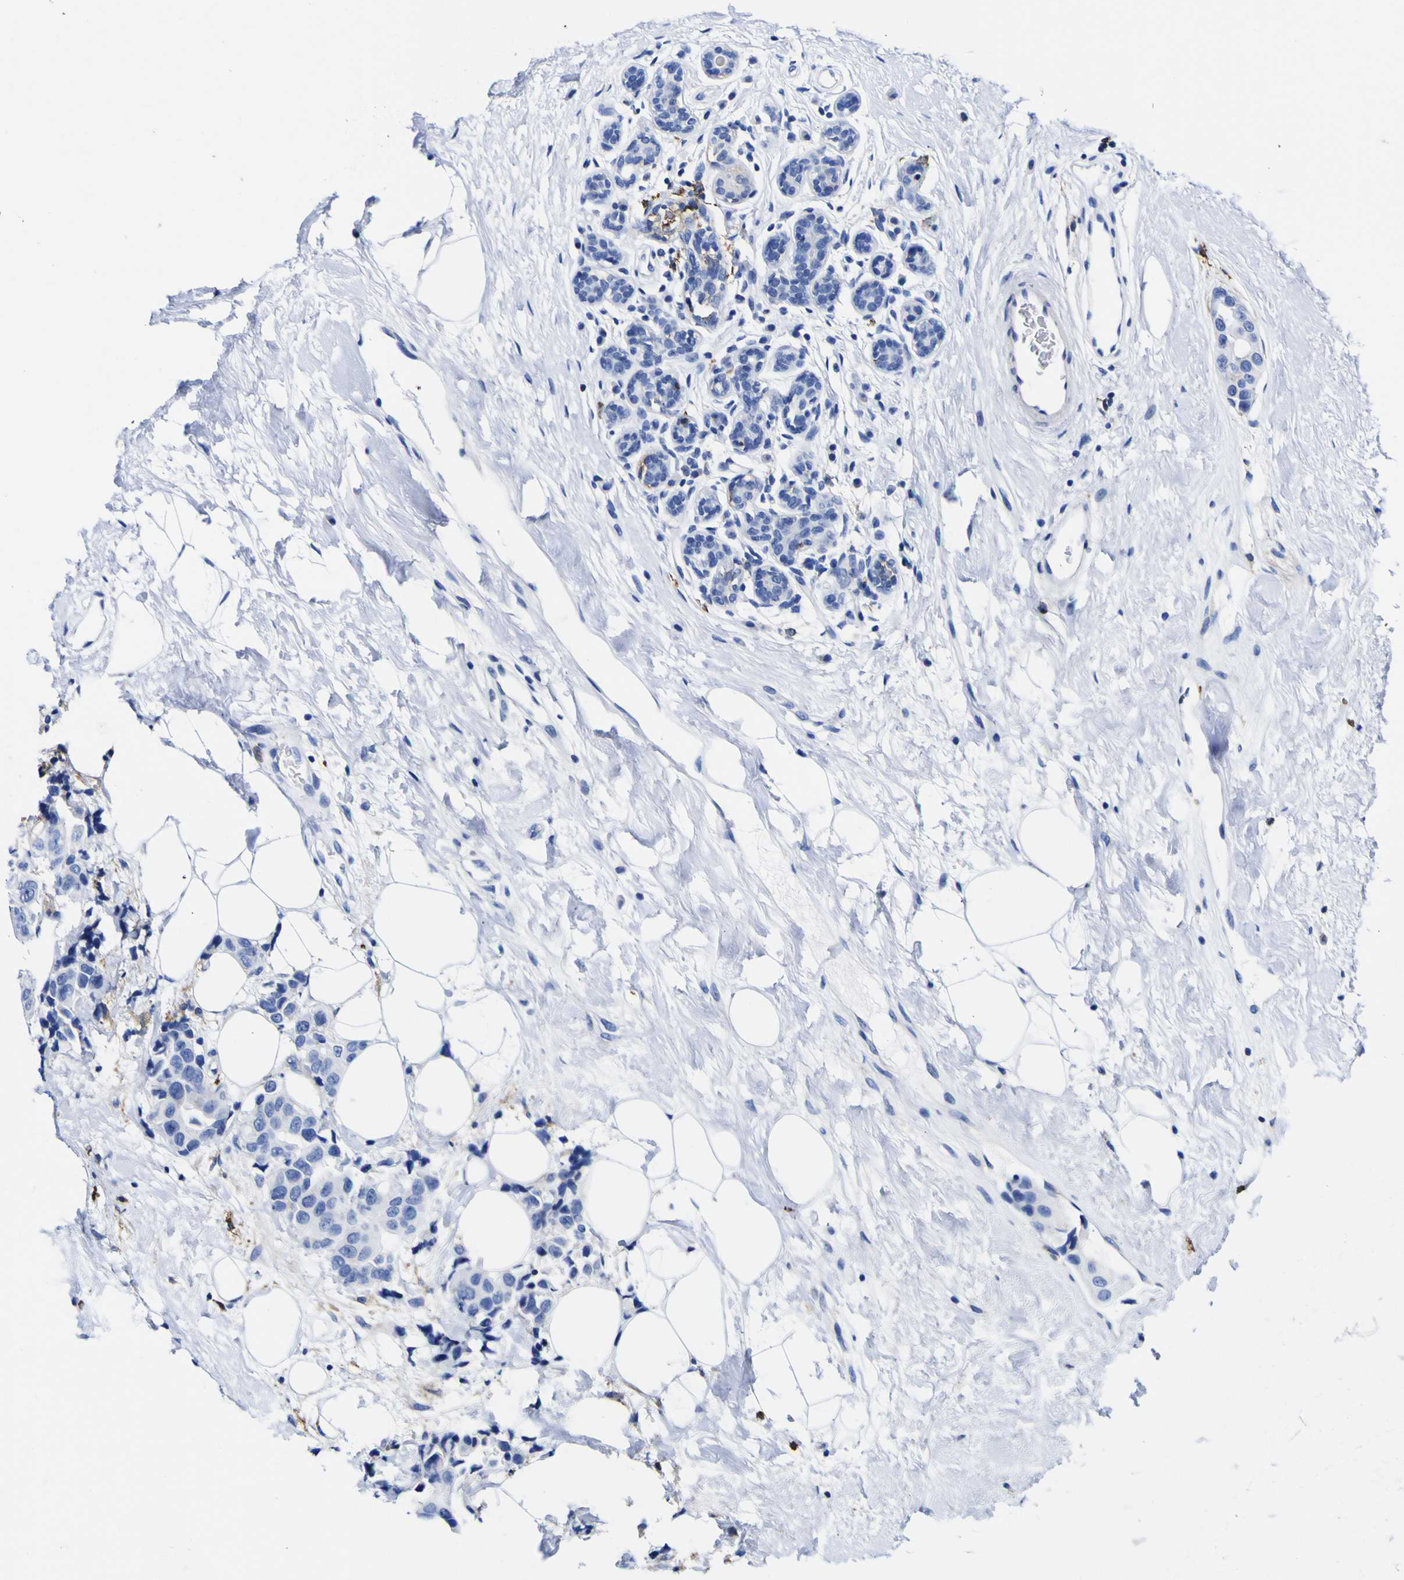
{"staining": {"intensity": "negative", "quantity": "none", "location": "none"}, "tissue": "breast cancer", "cell_type": "Tumor cells", "image_type": "cancer", "snomed": [{"axis": "morphology", "description": "Normal tissue, NOS"}, {"axis": "morphology", "description": "Duct carcinoma"}, {"axis": "topography", "description": "Breast"}], "caption": "Immunohistochemical staining of human breast cancer shows no significant positivity in tumor cells. (DAB (3,3'-diaminobenzidine) immunohistochemistry (IHC), high magnification).", "gene": "HLA-DQA1", "patient": {"sex": "female", "age": 39}}